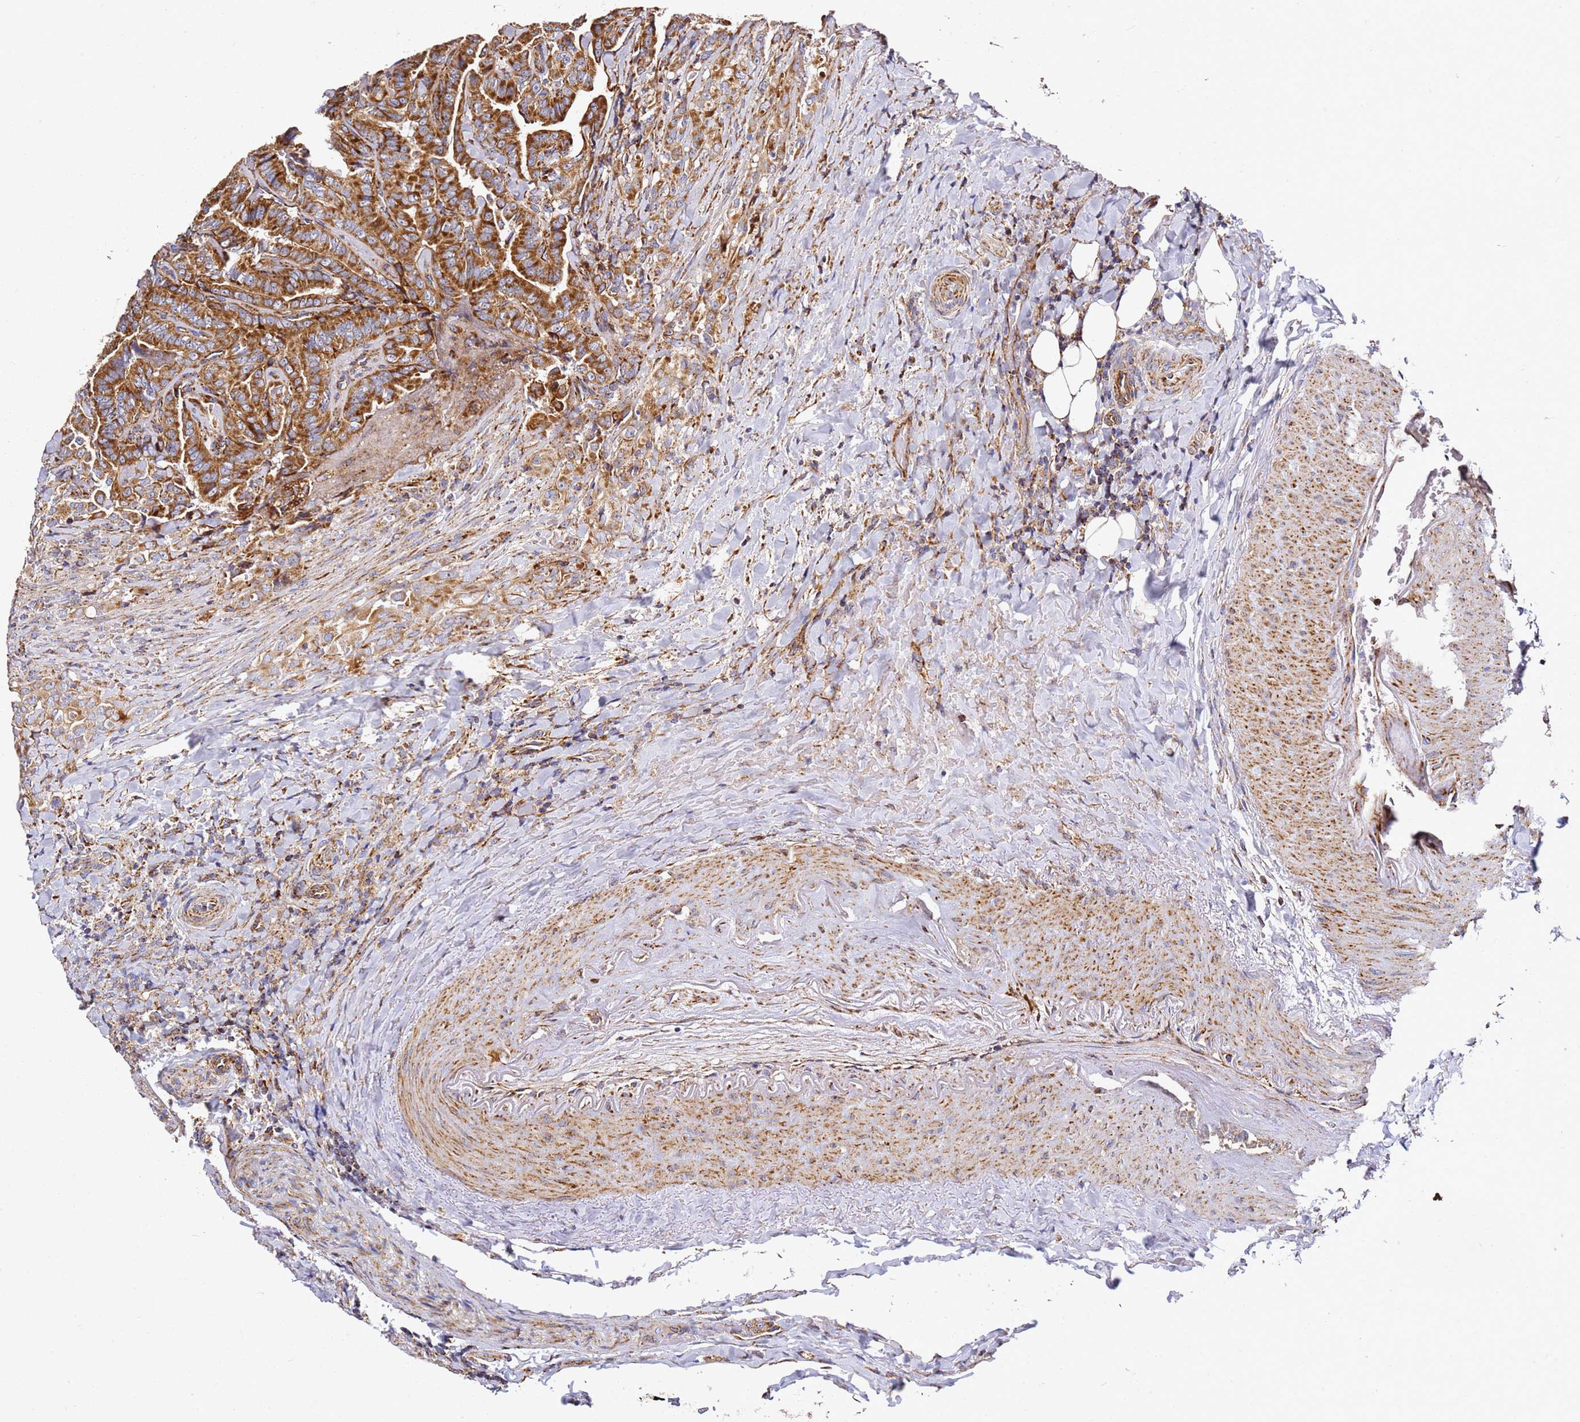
{"staining": {"intensity": "strong", "quantity": ">75%", "location": "cytoplasmic/membranous"}, "tissue": "thyroid cancer", "cell_type": "Tumor cells", "image_type": "cancer", "snomed": [{"axis": "morphology", "description": "Papillary adenocarcinoma, NOS"}, {"axis": "topography", "description": "Thyroid gland"}], "caption": "An IHC image of neoplastic tissue is shown. Protein staining in brown labels strong cytoplasmic/membranous positivity in thyroid cancer within tumor cells.", "gene": "NDUFA3", "patient": {"sex": "male", "age": 61}}